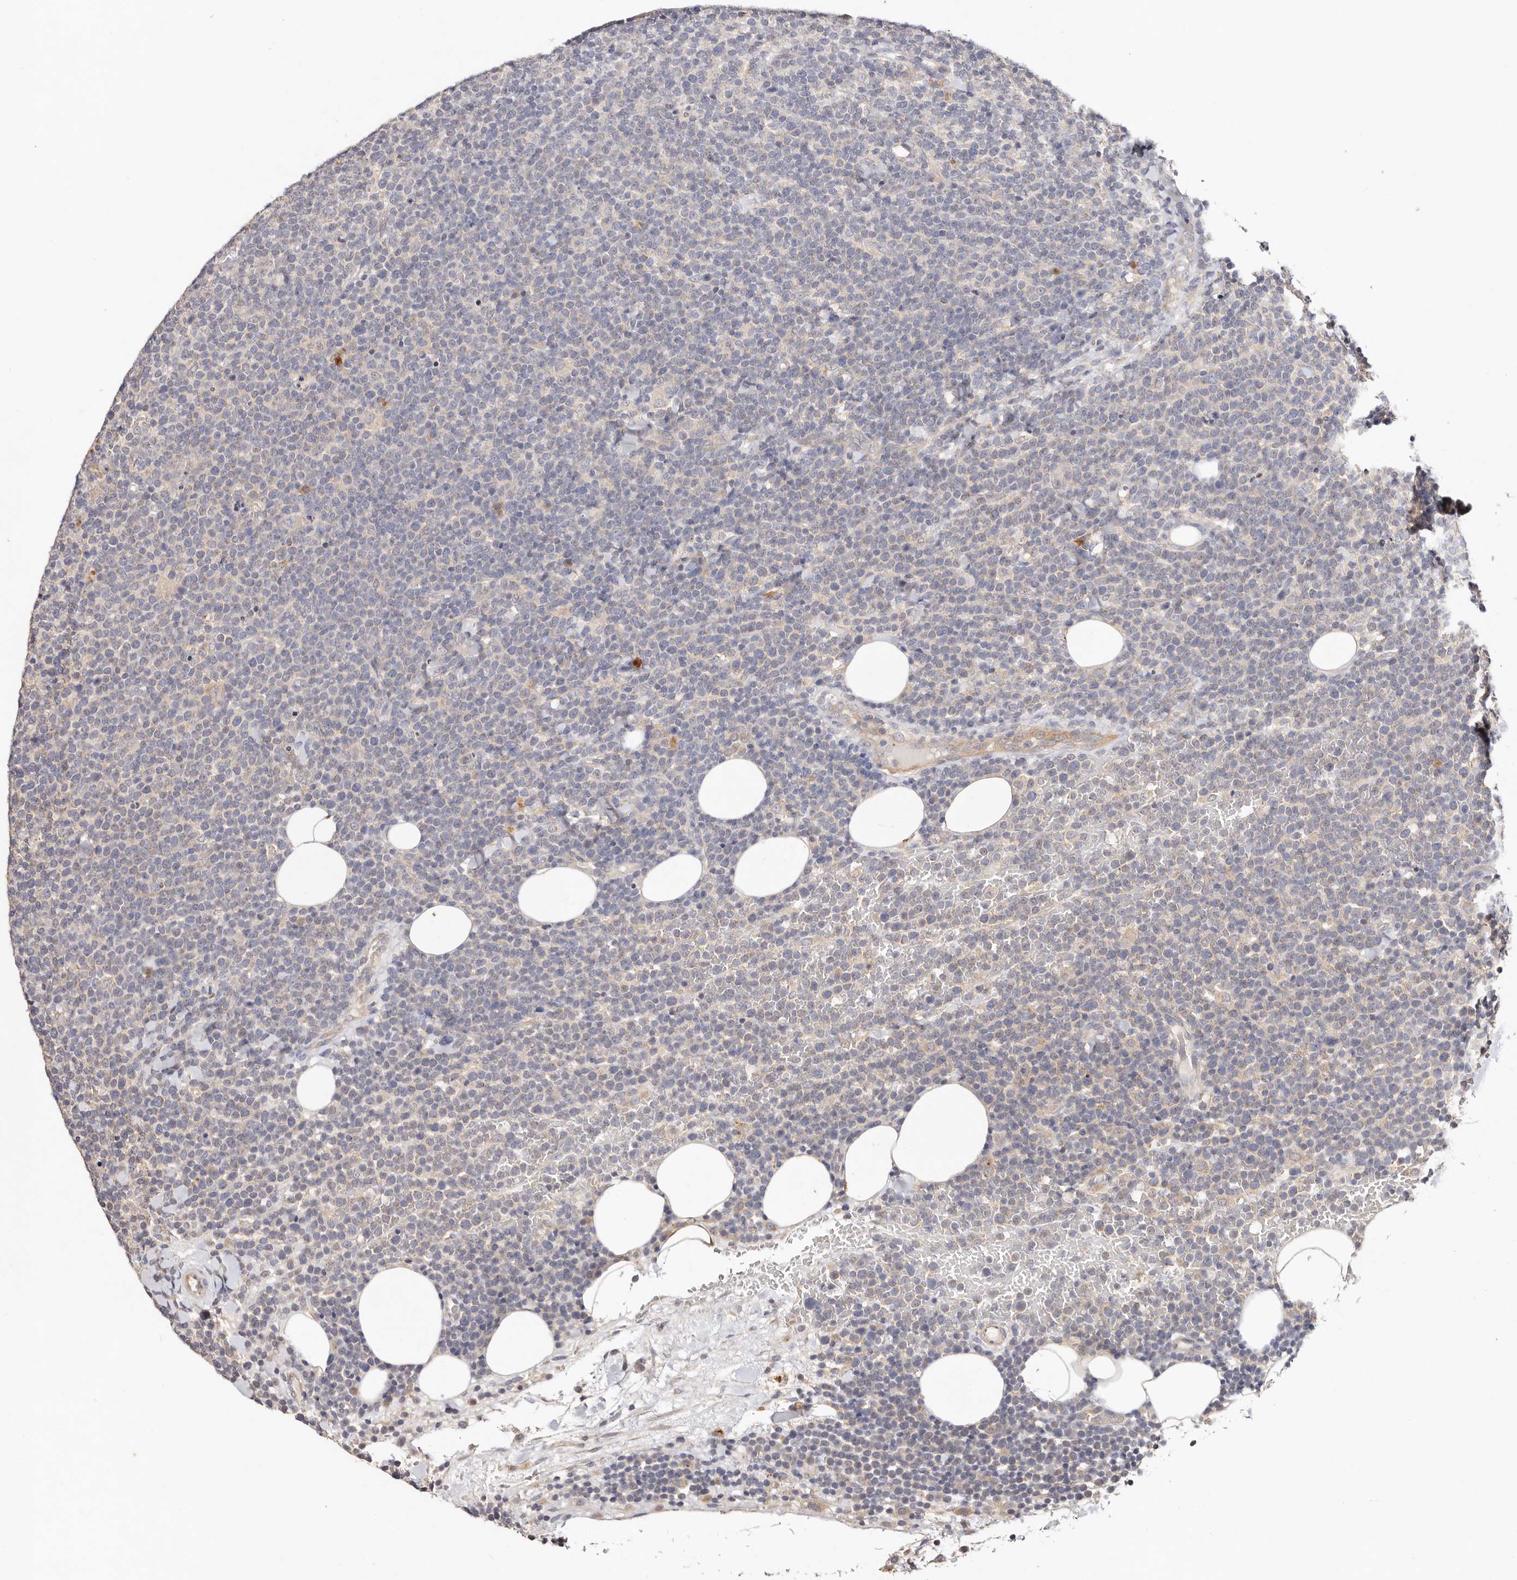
{"staining": {"intensity": "negative", "quantity": "none", "location": "none"}, "tissue": "lymphoma", "cell_type": "Tumor cells", "image_type": "cancer", "snomed": [{"axis": "morphology", "description": "Malignant lymphoma, non-Hodgkin's type, High grade"}, {"axis": "topography", "description": "Lymph node"}], "caption": "Tumor cells show no significant positivity in lymphoma.", "gene": "VIPAS39", "patient": {"sex": "male", "age": 61}}